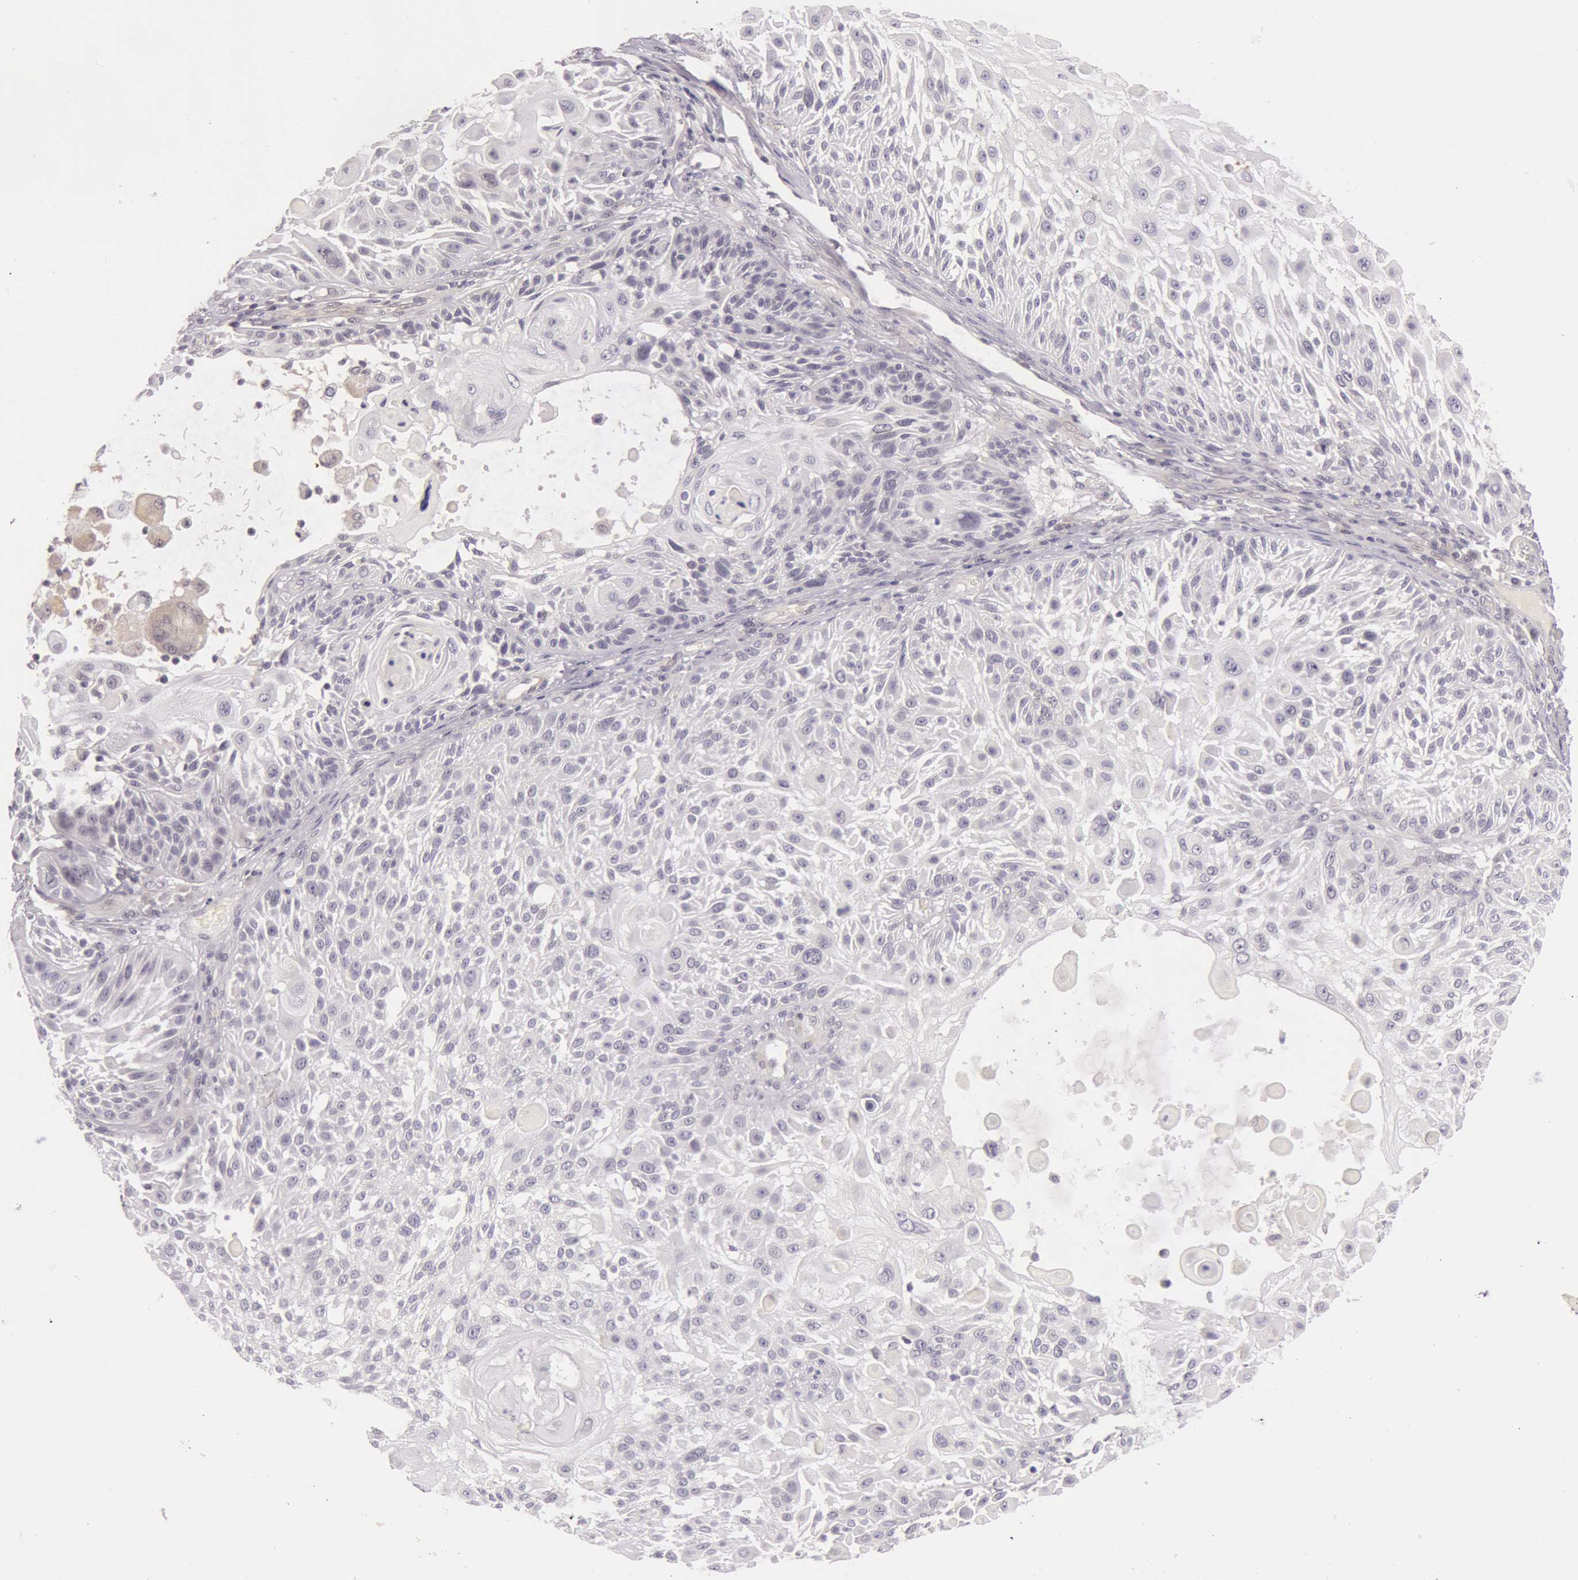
{"staining": {"intensity": "negative", "quantity": "none", "location": "none"}, "tissue": "skin cancer", "cell_type": "Tumor cells", "image_type": "cancer", "snomed": [{"axis": "morphology", "description": "Squamous cell carcinoma, NOS"}, {"axis": "topography", "description": "Skin"}], "caption": "Human skin squamous cell carcinoma stained for a protein using immunohistochemistry (IHC) exhibits no positivity in tumor cells.", "gene": "RBMY1F", "patient": {"sex": "female", "age": 89}}